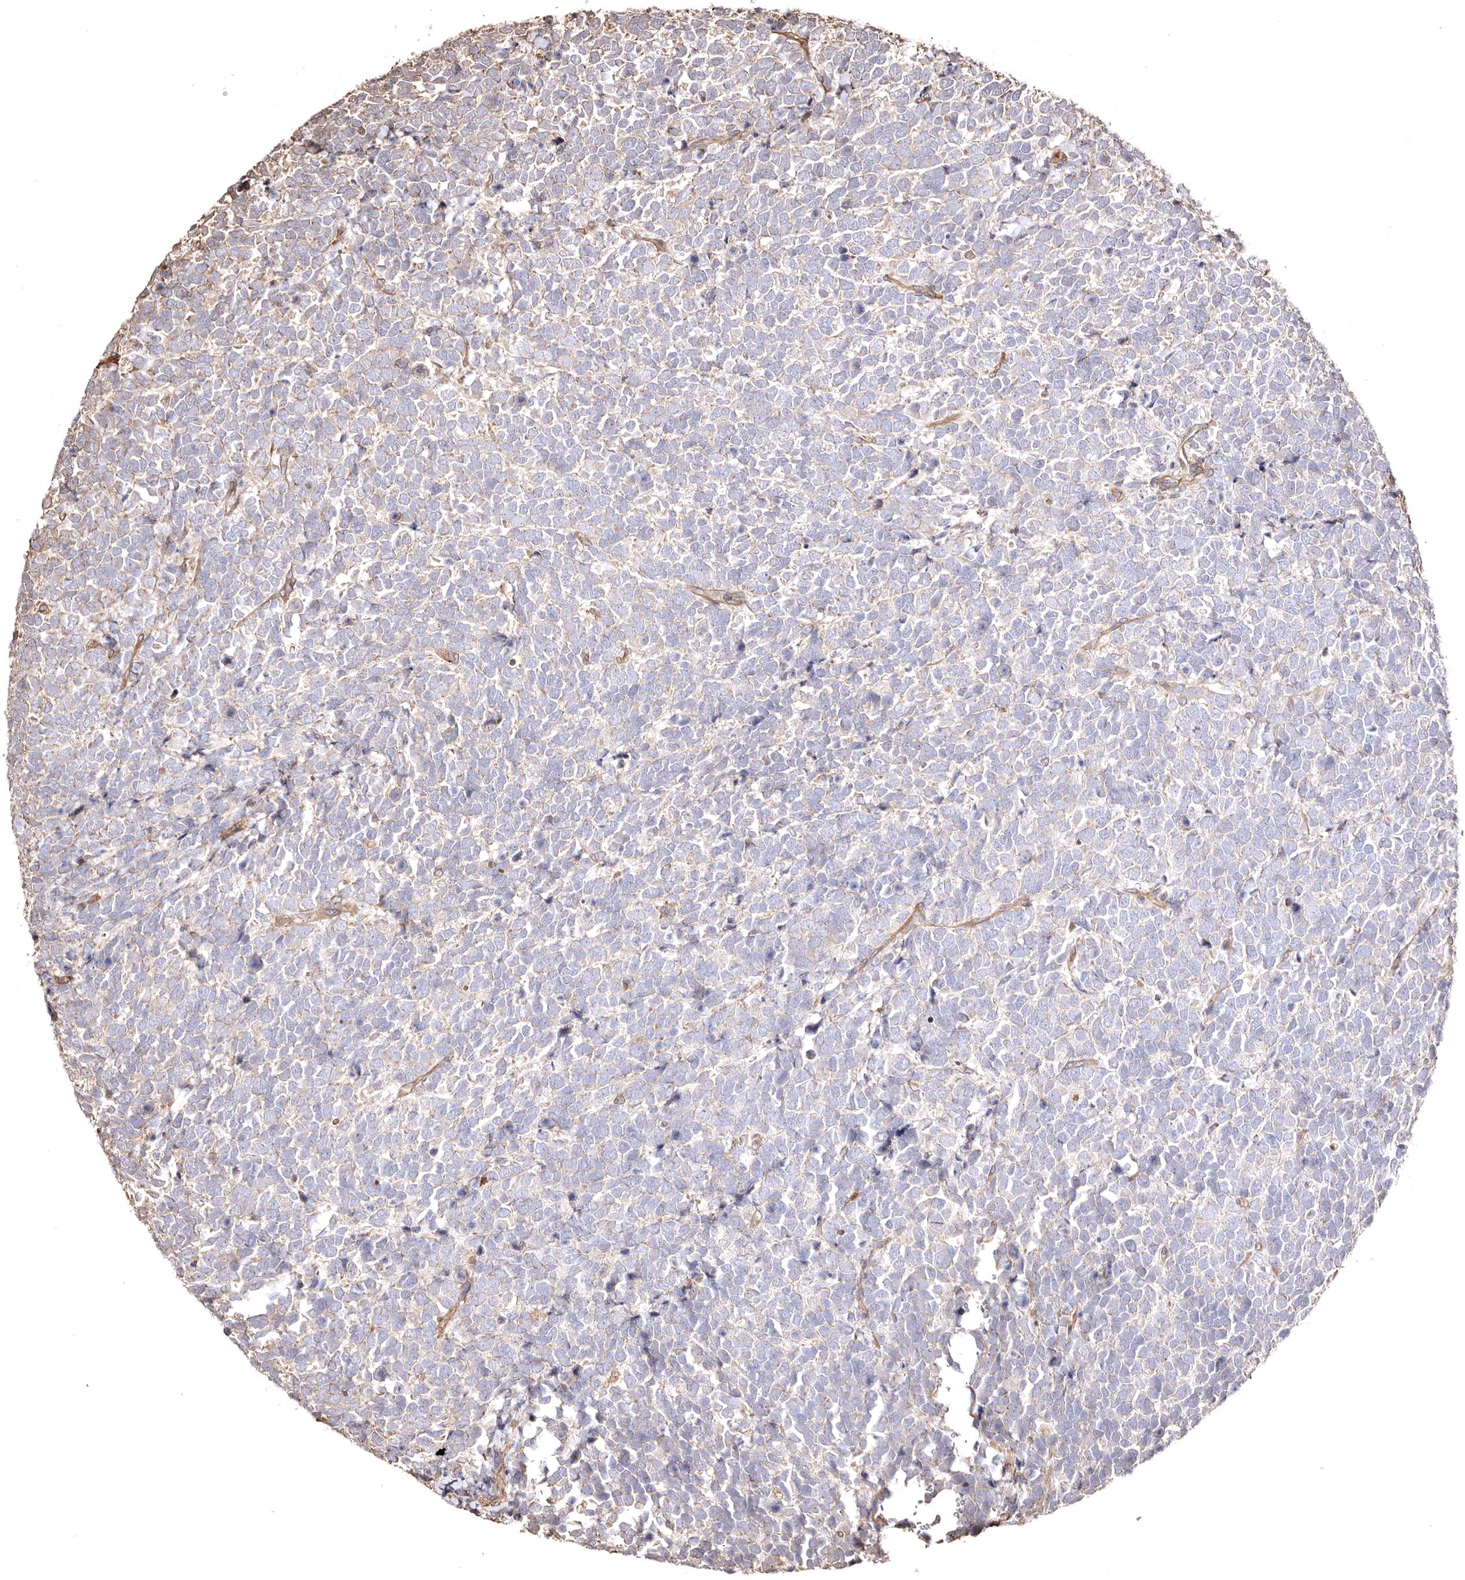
{"staining": {"intensity": "weak", "quantity": "<25%", "location": "cytoplasmic/membranous"}, "tissue": "urothelial cancer", "cell_type": "Tumor cells", "image_type": "cancer", "snomed": [{"axis": "morphology", "description": "Urothelial carcinoma, High grade"}, {"axis": "topography", "description": "Urinary bladder"}], "caption": "There is no significant staining in tumor cells of urothelial cancer.", "gene": "MACC1", "patient": {"sex": "female", "age": 82}}